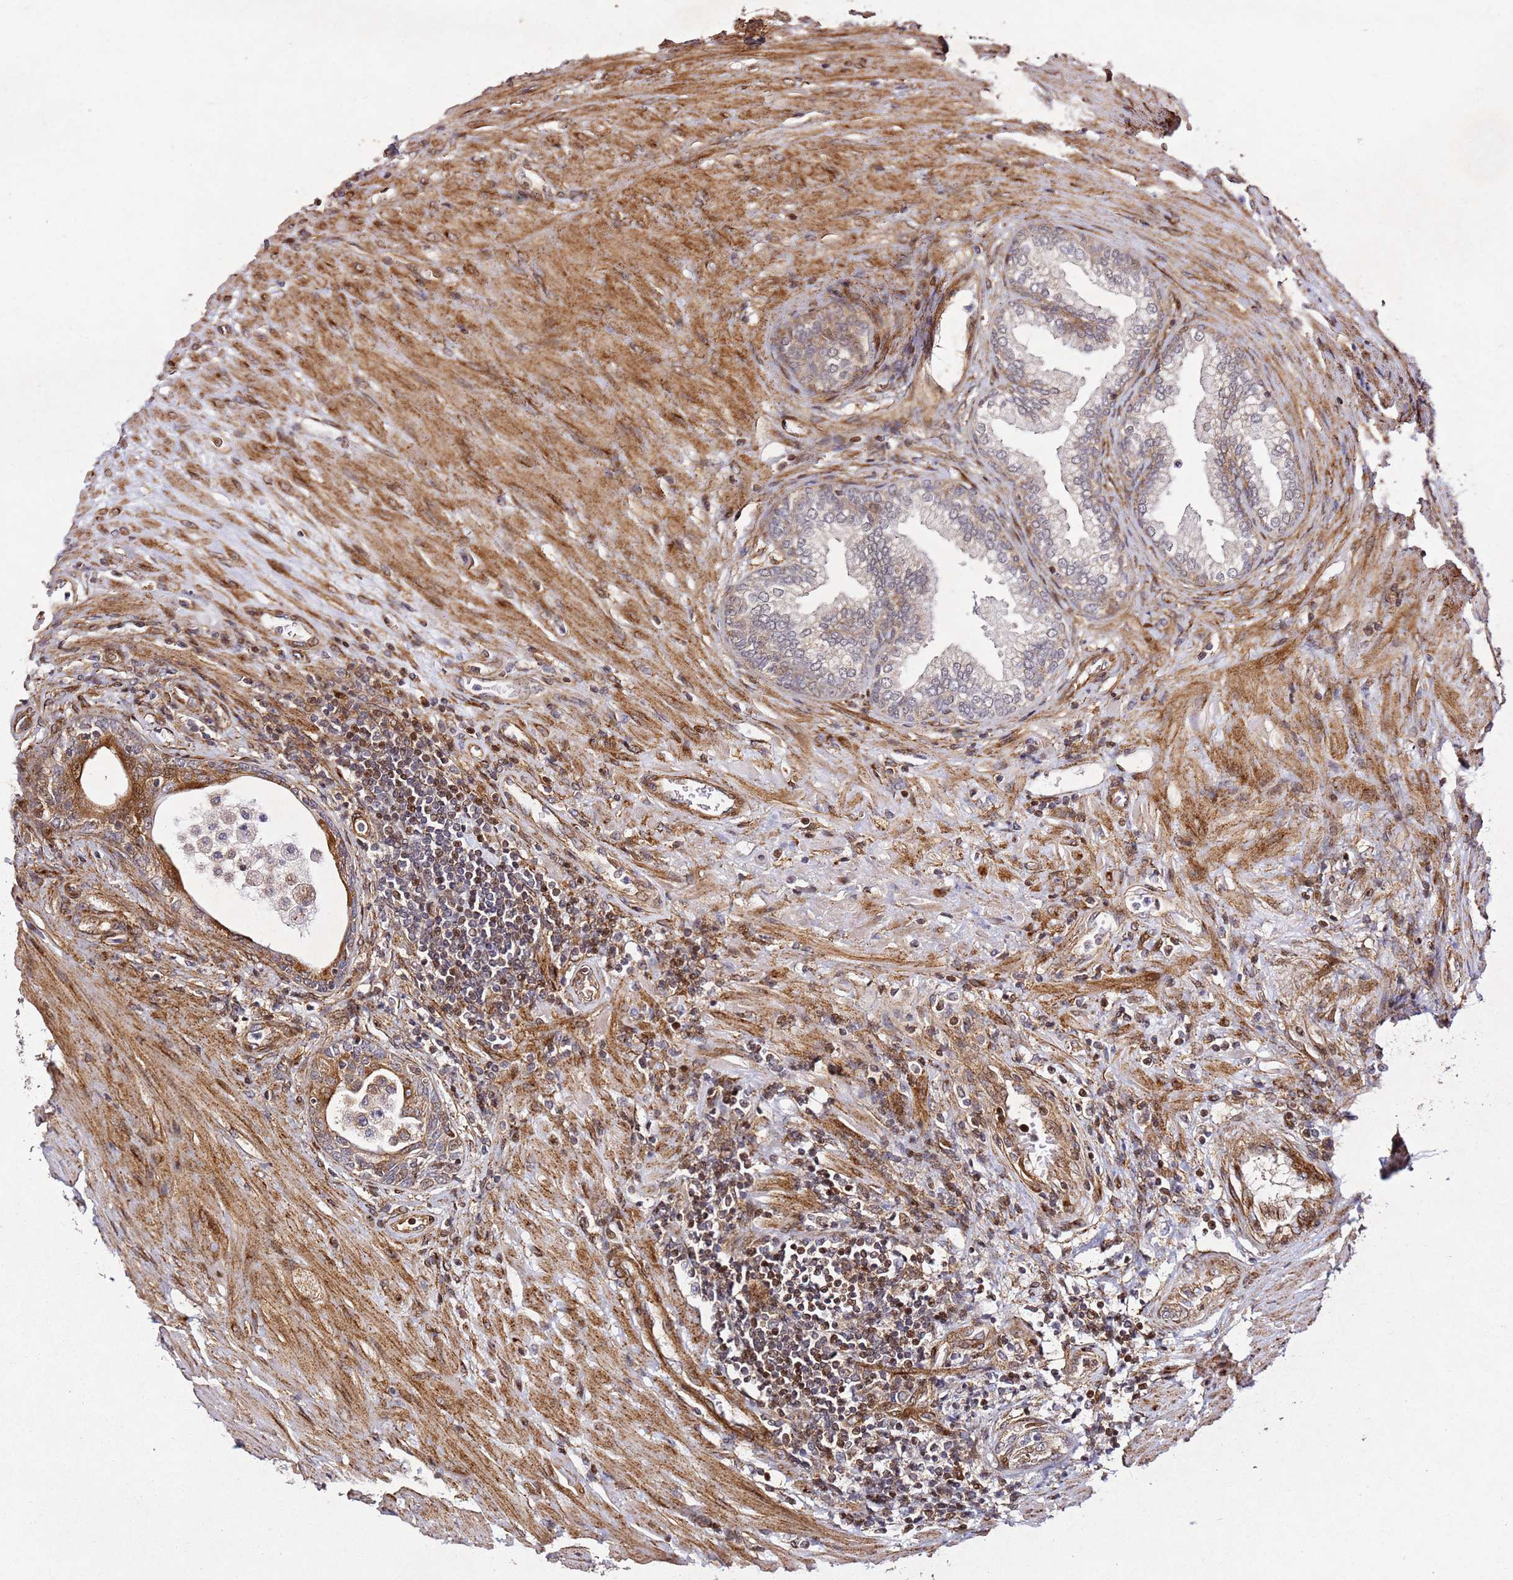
{"staining": {"intensity": "moderate", "quantity": "25%-75%", "location": "cytoplasmic/membranous"}, "tissue": "prostate", "cell_type": "Glandular cells", "image_type": "normal", "snomed": [{"axis": "morphology", "description": "Normal tissue, NOS"}, {"axis": "topography", "description": "Prostate"}], "caption": "Protein analysis of benign prostate shows moderate cytoplasmic/membranous staining in about 25%-75% of glandular cells. The staining was performed using DAB to visualize the protein expression in brown, while the nuclei were stained in blue with hematoxylin (Magnification: 20x).", "gene": "ZNF296", "patient": {"sex": "male", "age": 76}}